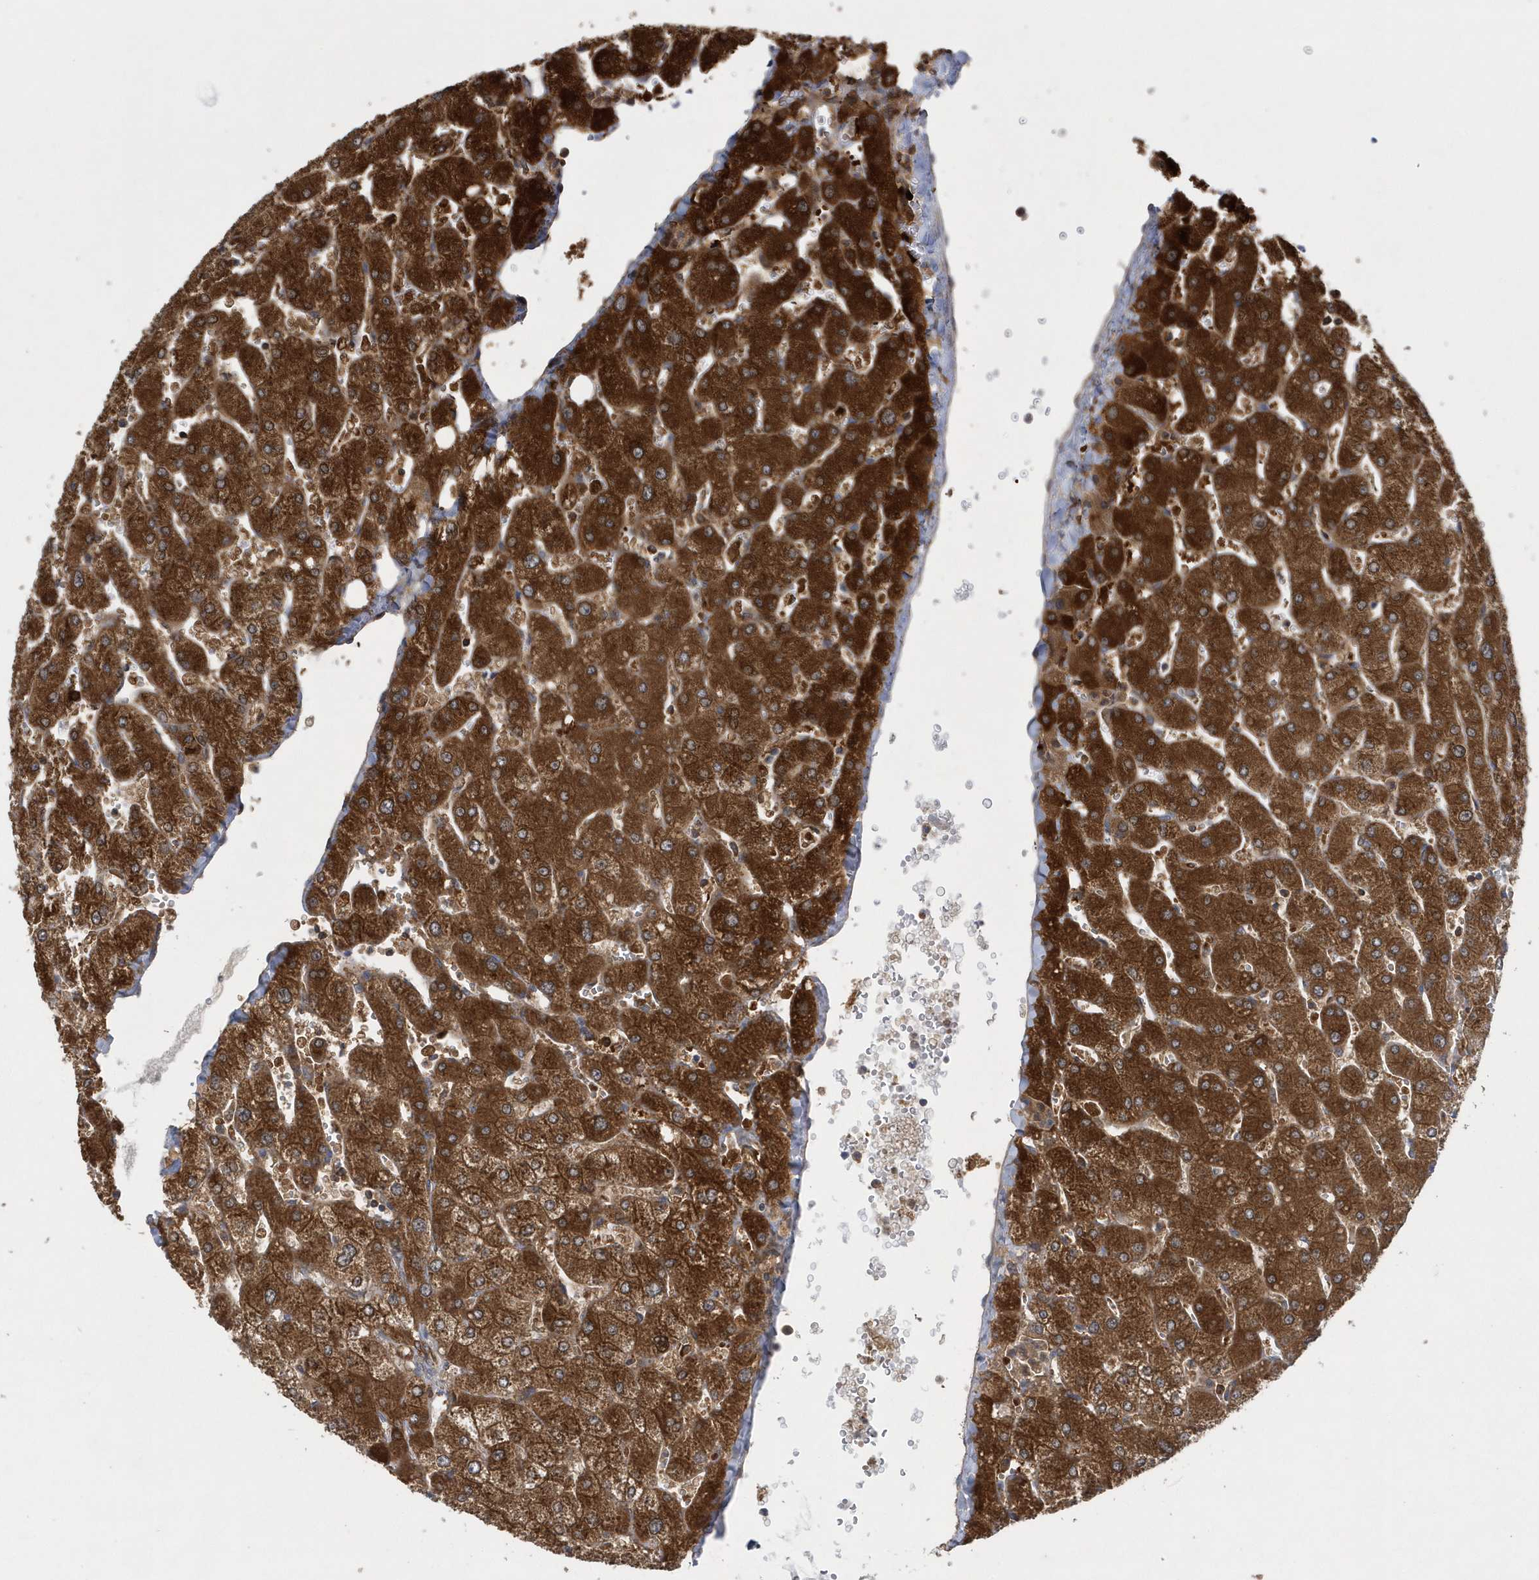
{"staining": {"intensity": "moderate", "quantity": ">75%", "location": "cytoplasmic/membranous"}, "tissue": "liver", "cell_type": "Cholangiocytes", "image_type": "normal", "snomed": [{"axis": "morphology", "description": "Normal tissue, NOS"}, {"axis": "topography", "description": "Liver"}], "caption": "Protein staining of normal liver reveals moderate cytoplasmic/membranous expression in about >75% of cholangiocytes. Nuclei are stained in blue.", "gene": "PAICS", "patient": {"sex": "male", "age": 55}}